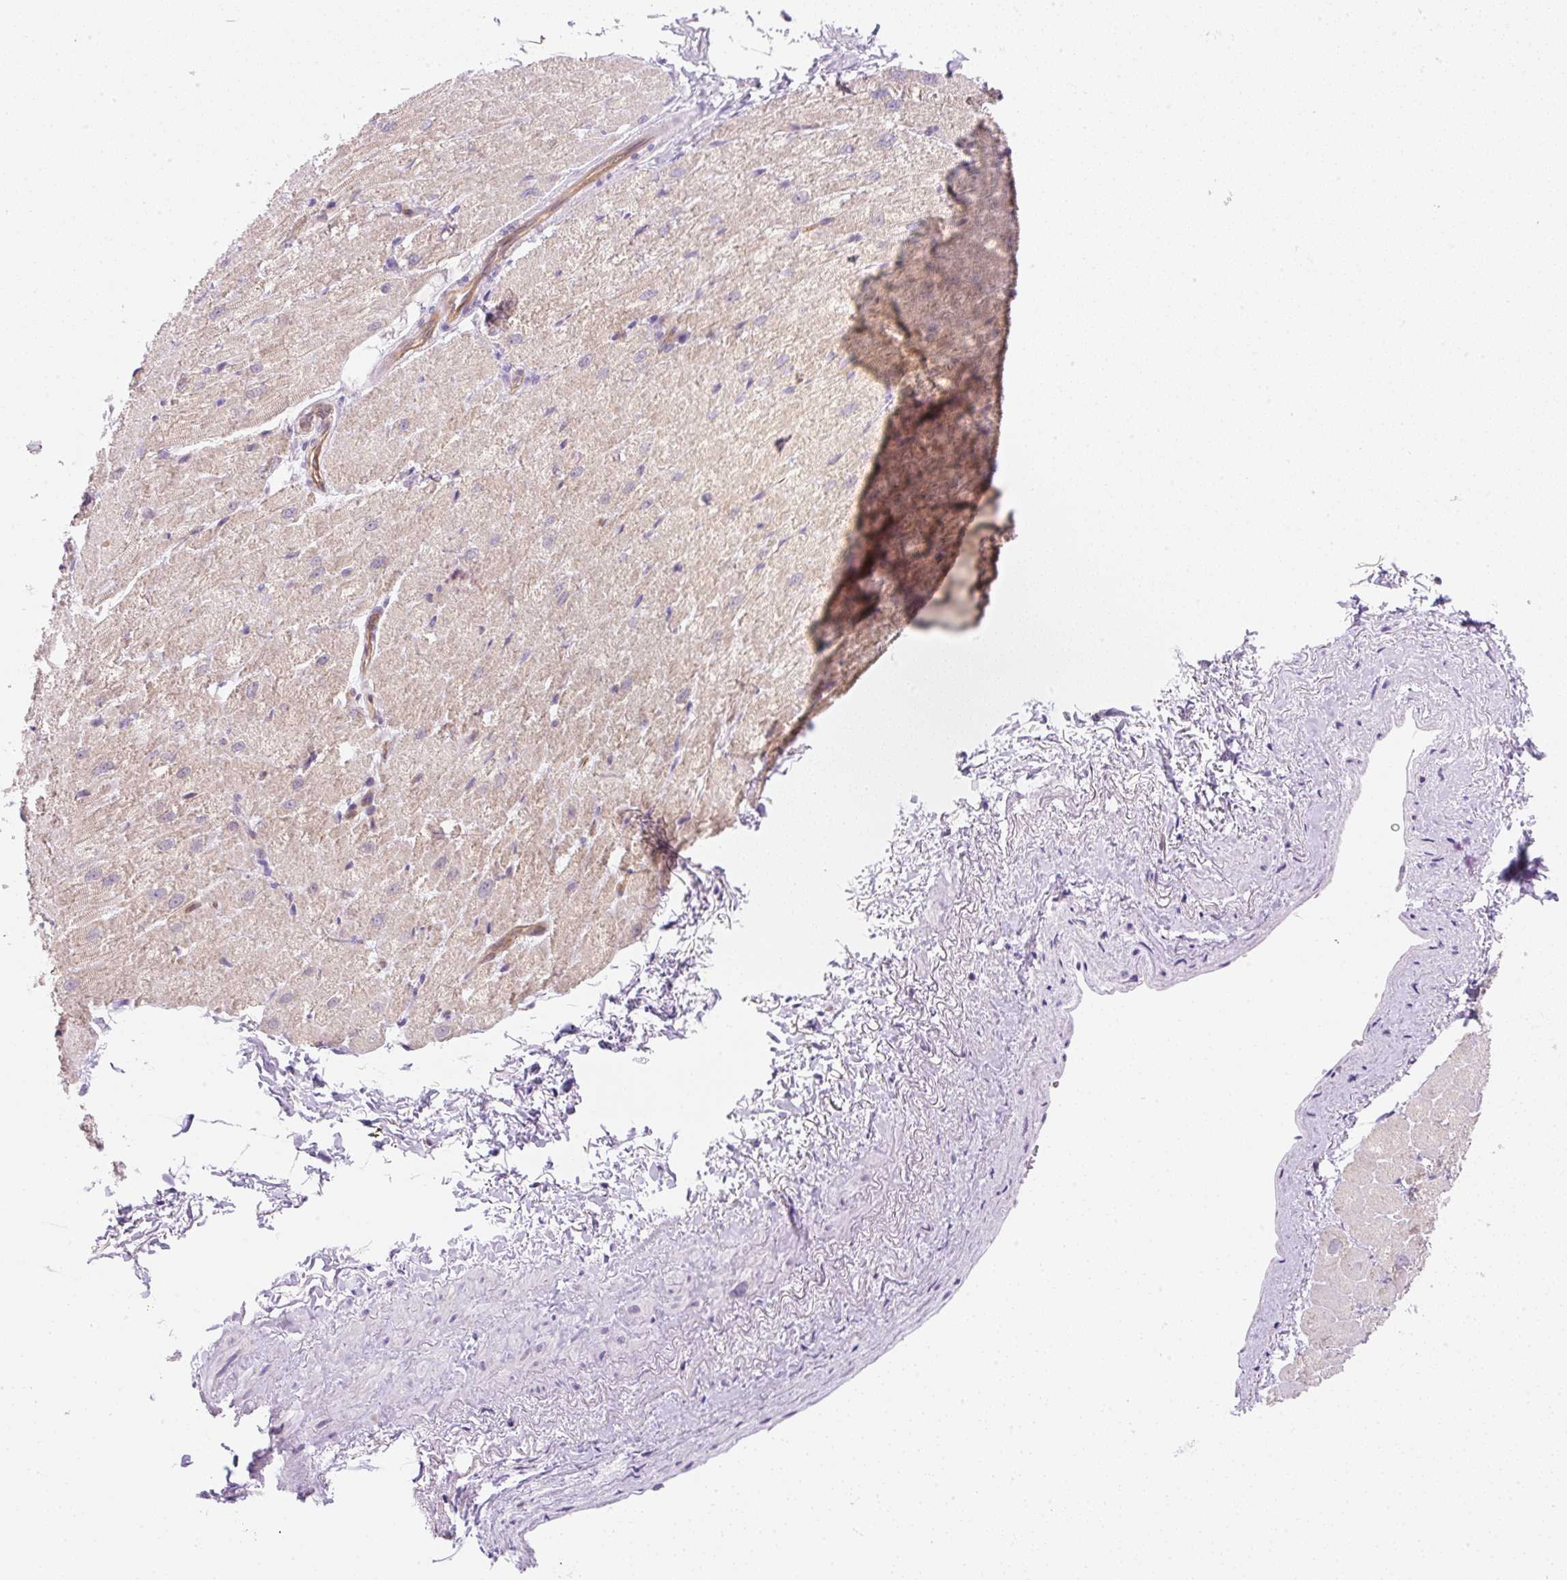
{"staining": {"intensity": "weak", "quantity": ">75%", "location": "cytoplasmic/membranous"}, "tissue": "heart muscle", "cell_type": "Cardiomyocytes", "image_type": "normal", "snomed": [{"axis": "morphology", "description": "Normal tissue, NOS"}, {"axis": "topography", "description": "Heart"}], "caption": "Immunohistochemistry (IHC) image of normal human heart muscle stained for a protein (brown), which reveals low levels of weak cytoplasmic/membranous staining in approximately >75% of cardiomyocytes.", "gene": "OMA1", "patient": {"sex": "male", "age": 62}}